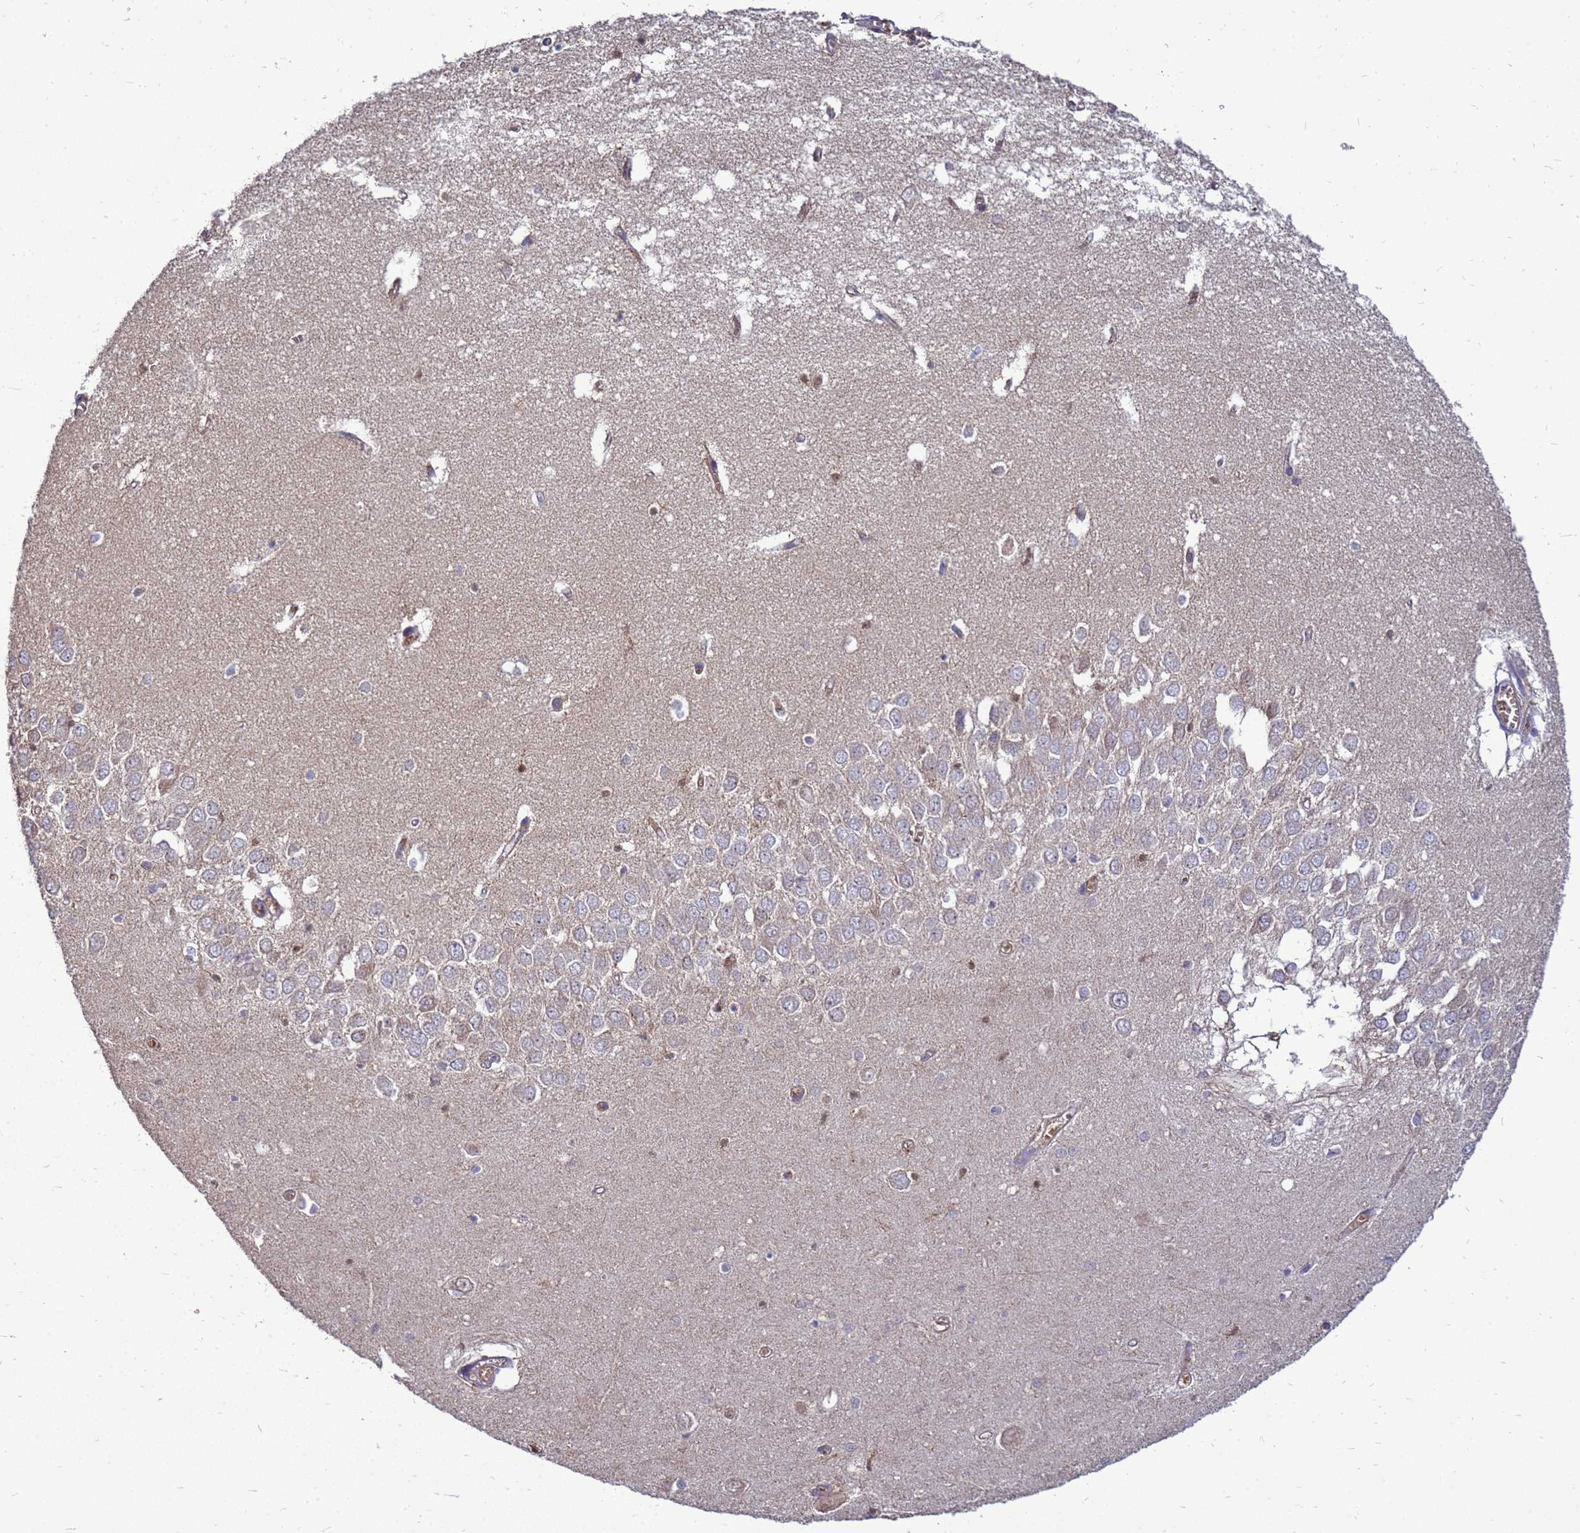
{"staining": {"intensity": "negative", "quantity": "none", "location": "none"}, "tissue": "hippocampus", "cell_type": "Glial cells", "image_type": "normal", "snomed": [{"axis": "morphology", "description": "Normal tissue, NOS"}, {"axis": "topography", "description": "Hippocampus"}], "caption": "Human hippocampus stained for a protein using IHC reveals no expression in glial cells.", "gene": "EIF4EBP3", "patient": {"sex": "male", "age": 70}}